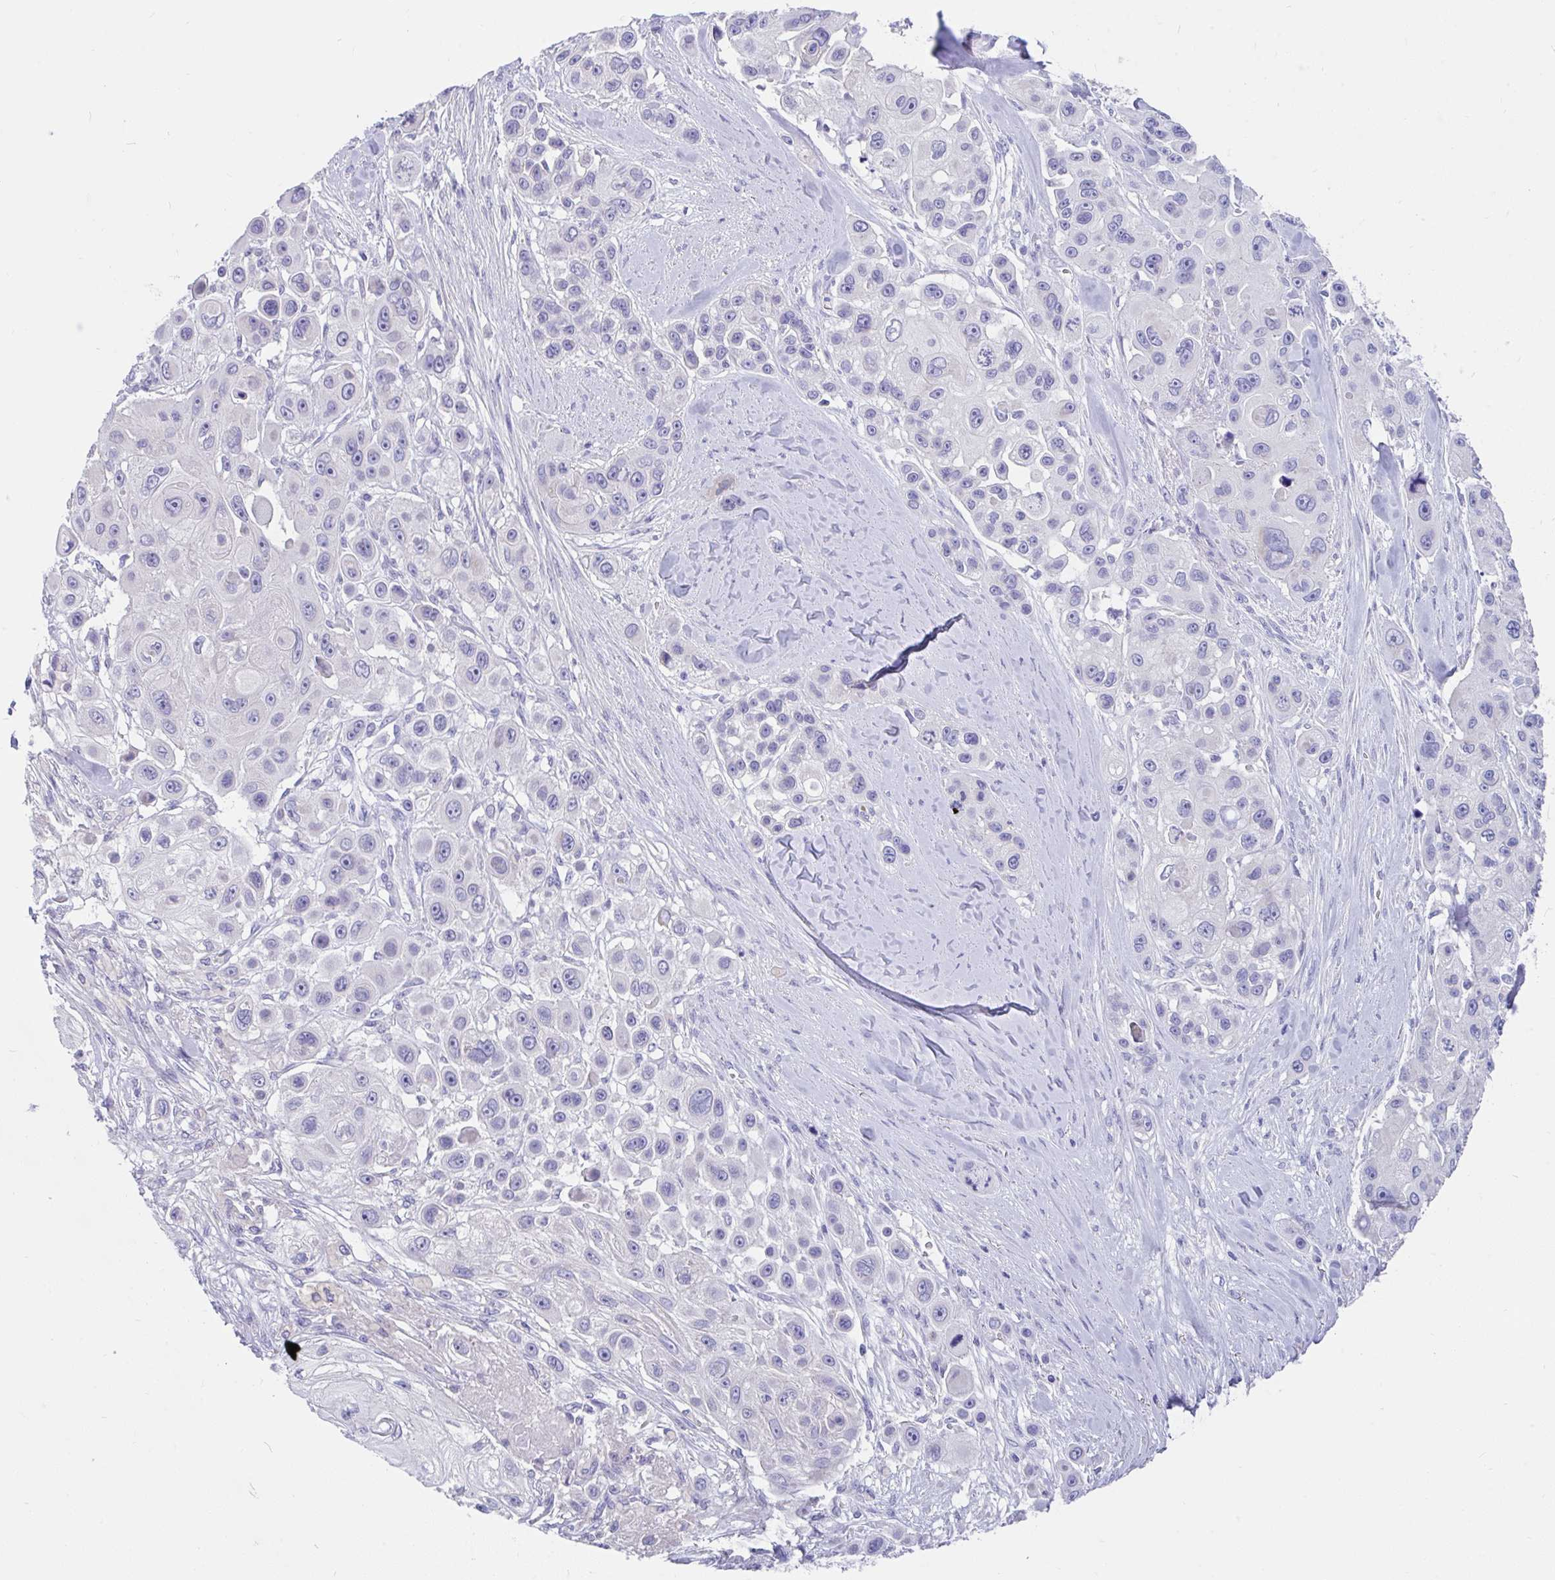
{"staining": {"intensity": "negative", "quantity": "none", "location": "none"}, "tissue": "skin cancer", "cell_type": "Tumor cells", "image_type": "cancer", "snomed": [{"axis": "morphology", "description": "Squamous cell carcinoma, NOS"}, {"axis": "topography", "description": "Skin"}], "caption": "High magnification brightfield microscopy of skin squamous cell carcinoma stained with DAB (3,3'-diaminobenzidine) (brown) and counterstained with hematoxylin (blue): tumor cells show no significant expression.", "gene": "CCSAP", "patient": {"sex": "male", "age": 67}}